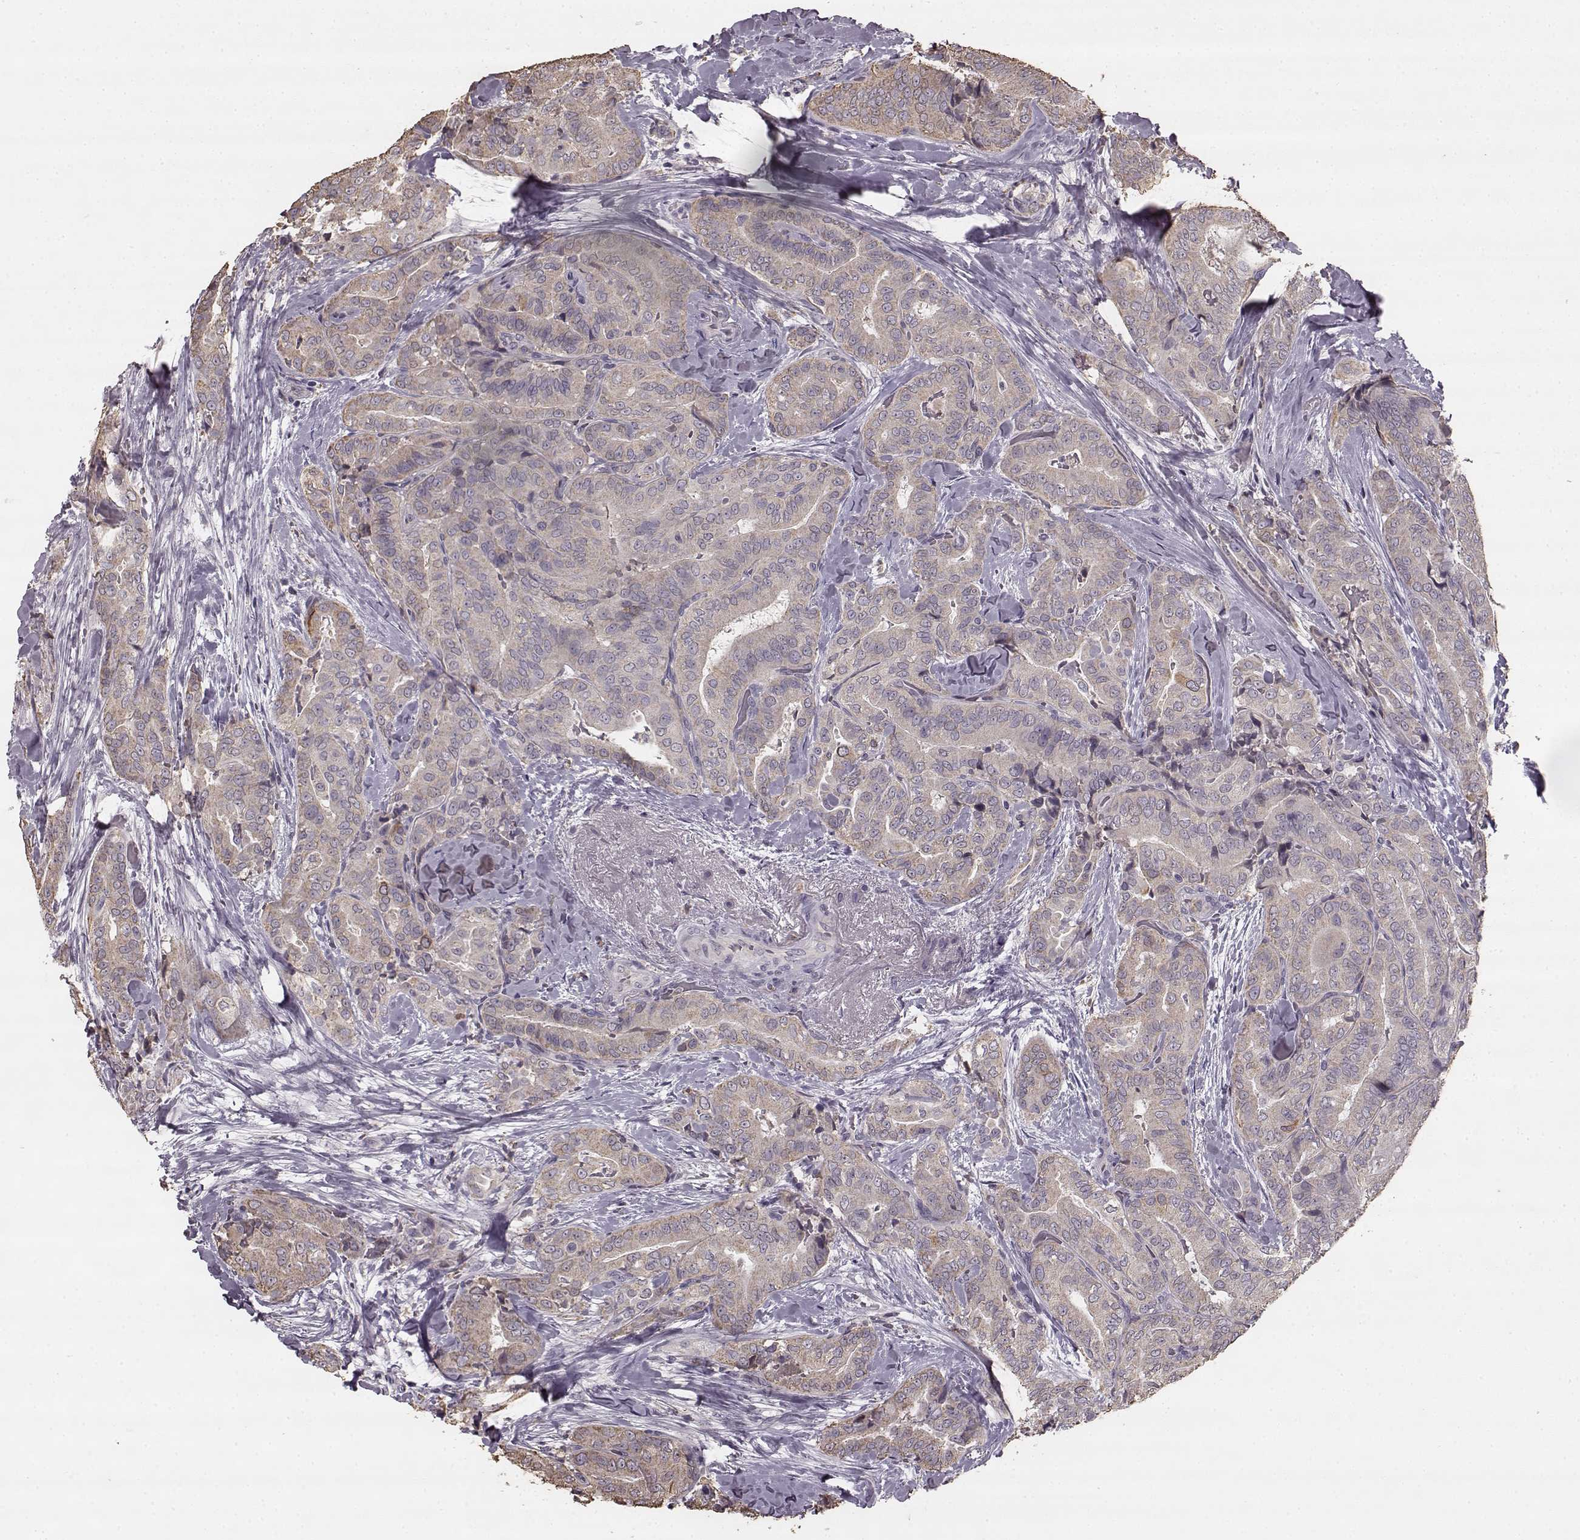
{"staining": {"intensity": "weak", "quantity": ">75%", "location": "cytoplasmic/membranous"}, "tissue": "thyroid cancer", "cell_type": "Tumor cells", "image_type": "cancer", "snomed": [{"axis": "morphology", "description": "Papillary adenocarcinoma, NOS"}, {"axis": "topography", "description": "Thyroid gland"}], "caption": "Protein expression analysis of human papillary adenocarcinoma (thyroid) reveals weak cytoplasmic/membranous staining in approximately >75% of tumor cells. Nuclei are stained in blue.", "gene": "HMMR", "patient": {"sex": "male", "age": 61}}